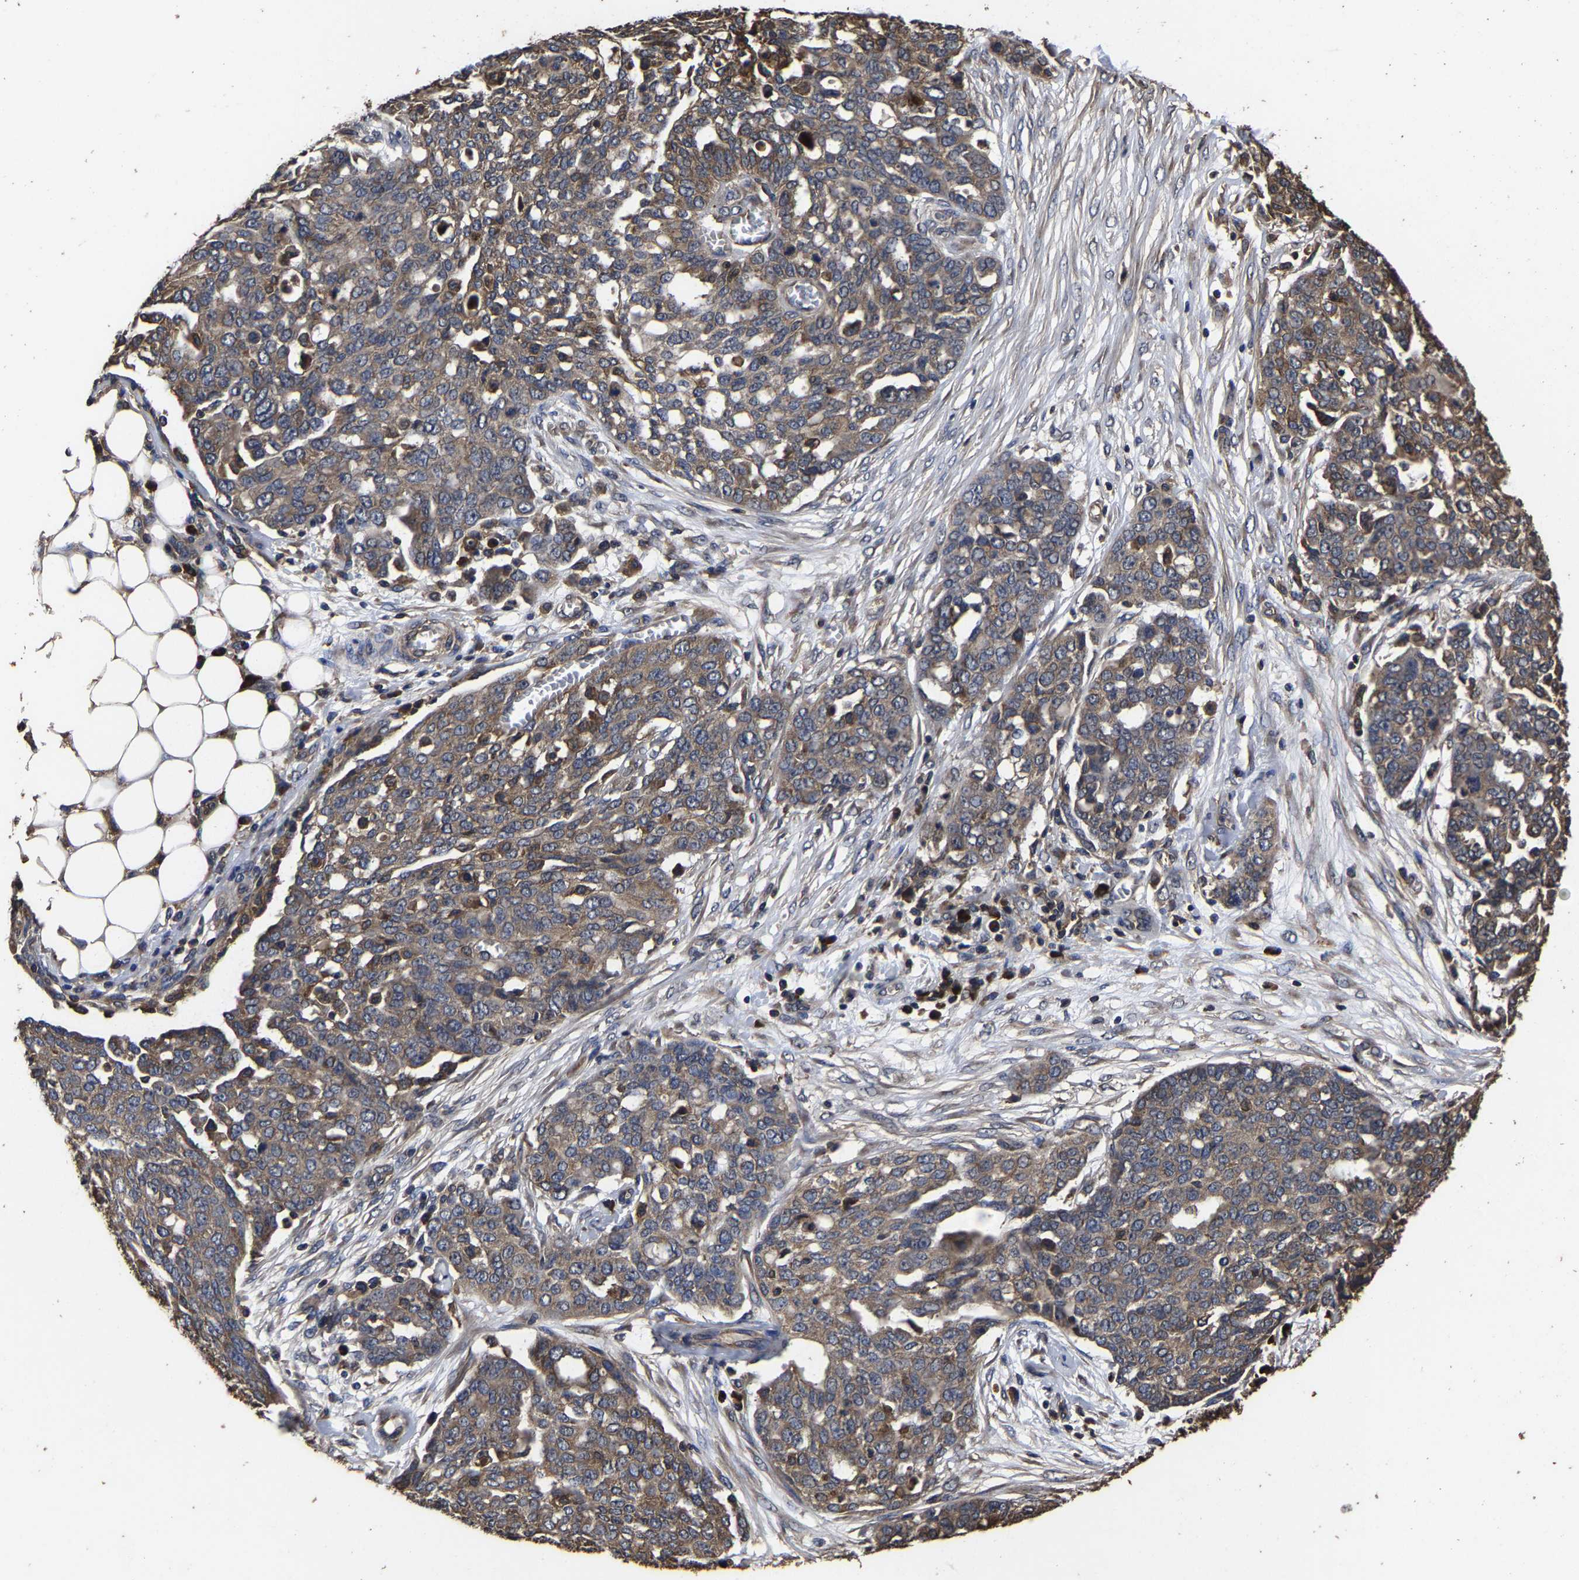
{"staining": {"intensity": "moderate", "quantity": ">75%", "location": "cytoplasmic/membranous"}, "tissue": "ovarian cancer", "cell_type": "Tumor cells", "image_type": "cancer", "snomed": [{"axis": "morphology", "description": "Cystadenocarcinoma, serous, NOS"}, {"axis": "topography", "description": "Soft tissue"}, {"axis": "topography", "description": "Ovary"}], "caption": "Human ovarian cancer stained for a protein (brown) shows moderate cytoplasmic/membranous positive expression in approximately >75% of tumor cells.", "gene": "ITCH", "patient": {"sex": "female", "age": 57}}